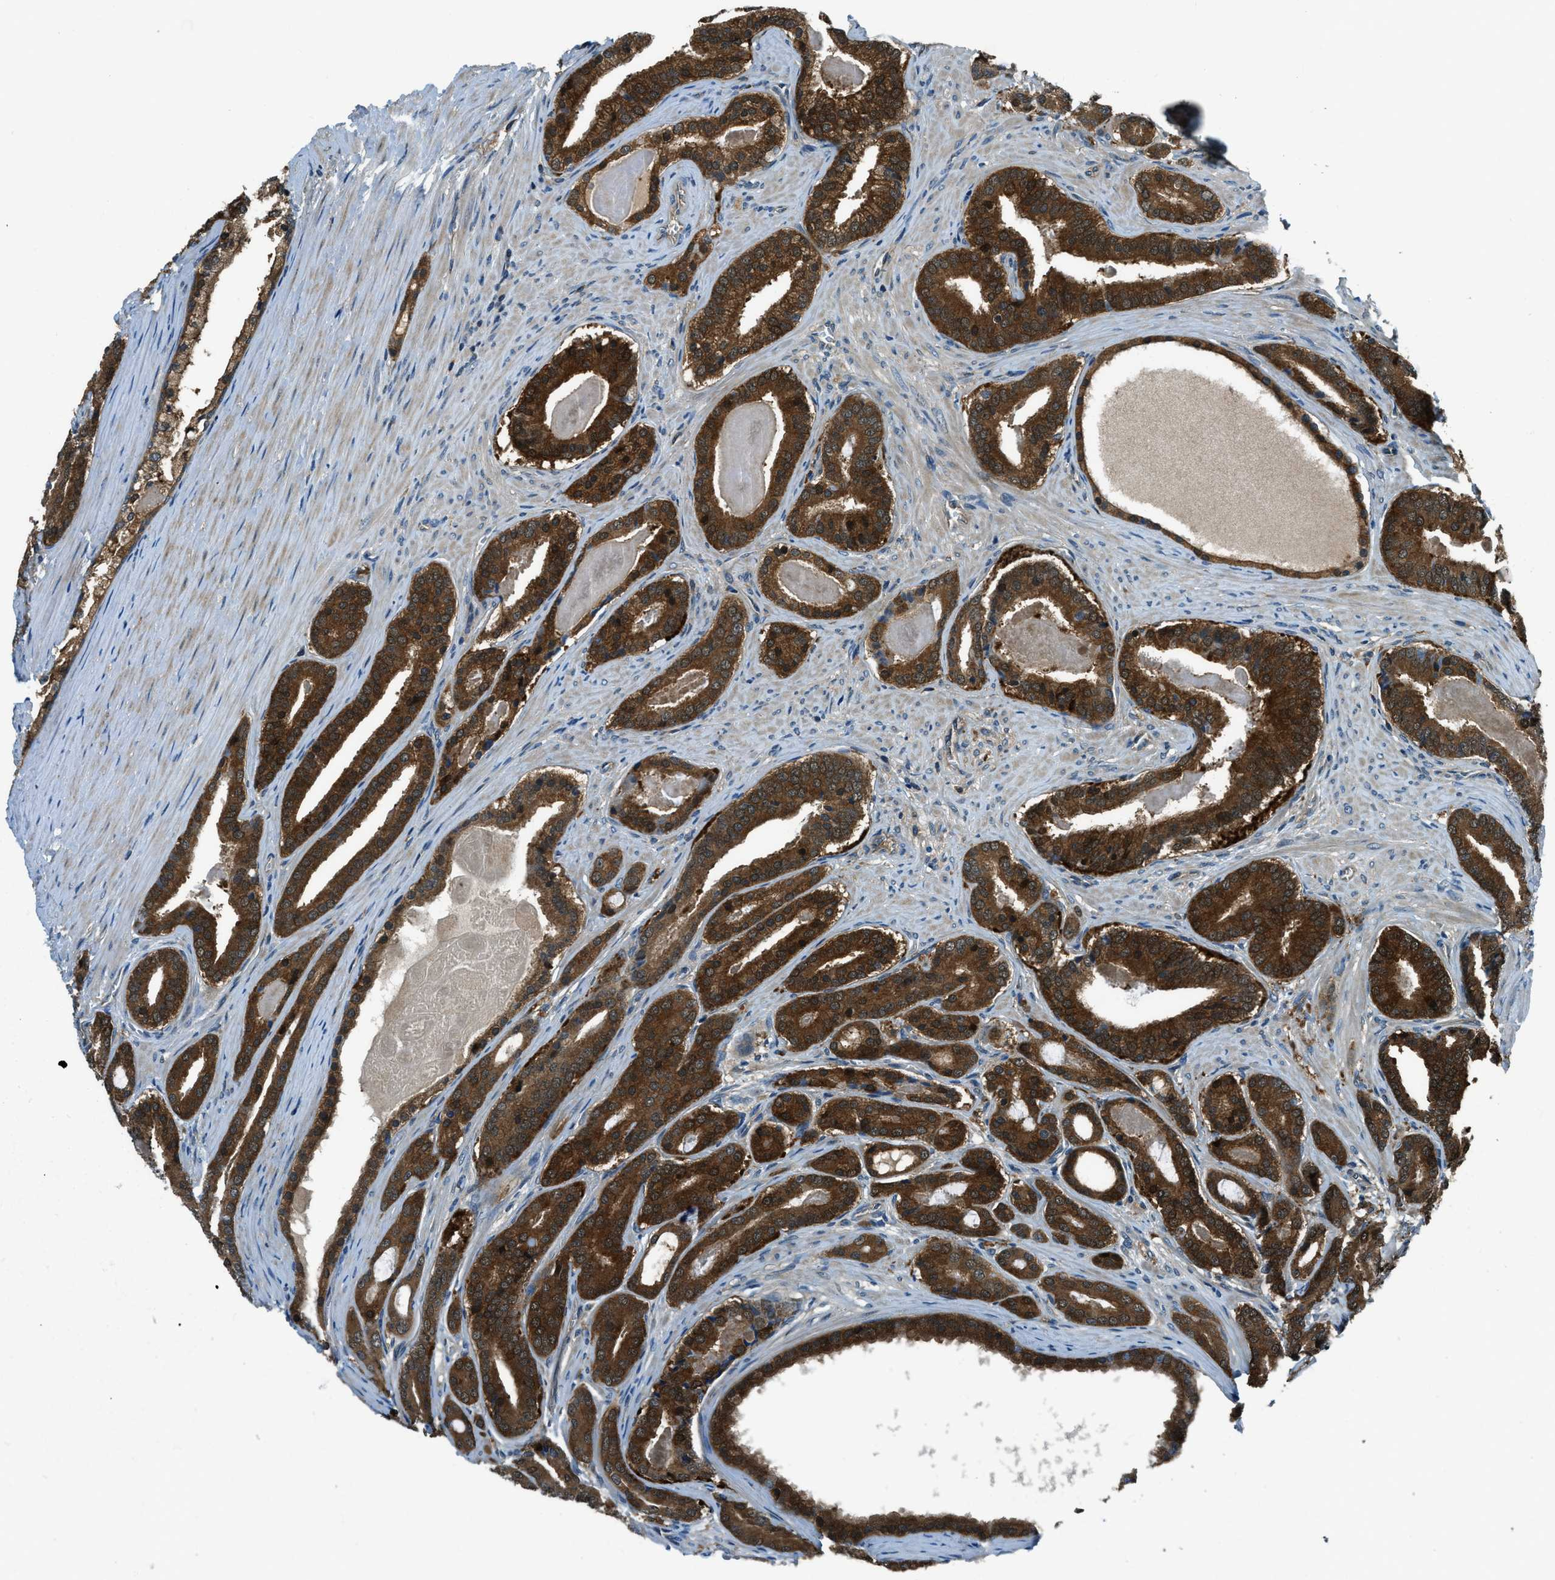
{"staining": {"intensity": "strong", "quantity": ">75%", "location": "cytoplasmic/membranous"}, "tissue": "prostate cancer", "cell_type": "Tumor cells", "image_type": "cancer", "snomed": [{"axis": "morphology", "description": "Adenocarcinoma, High grade"}, {"axis": "topography", "description": "Prostate"}], "caption": "An immunohistochemistry (IHC) photomicrograph of neoplastic tissue is shown. Protein staining in brown labels strong cytoplasmic/membranous positivity in prostate cancer (high-grade adenocarcinoma) within tumor cells. (IHC, brightfield microscopy, high magnification).", "gene": "HEBP2", "patient": {"sex": "male", "age": 60}}